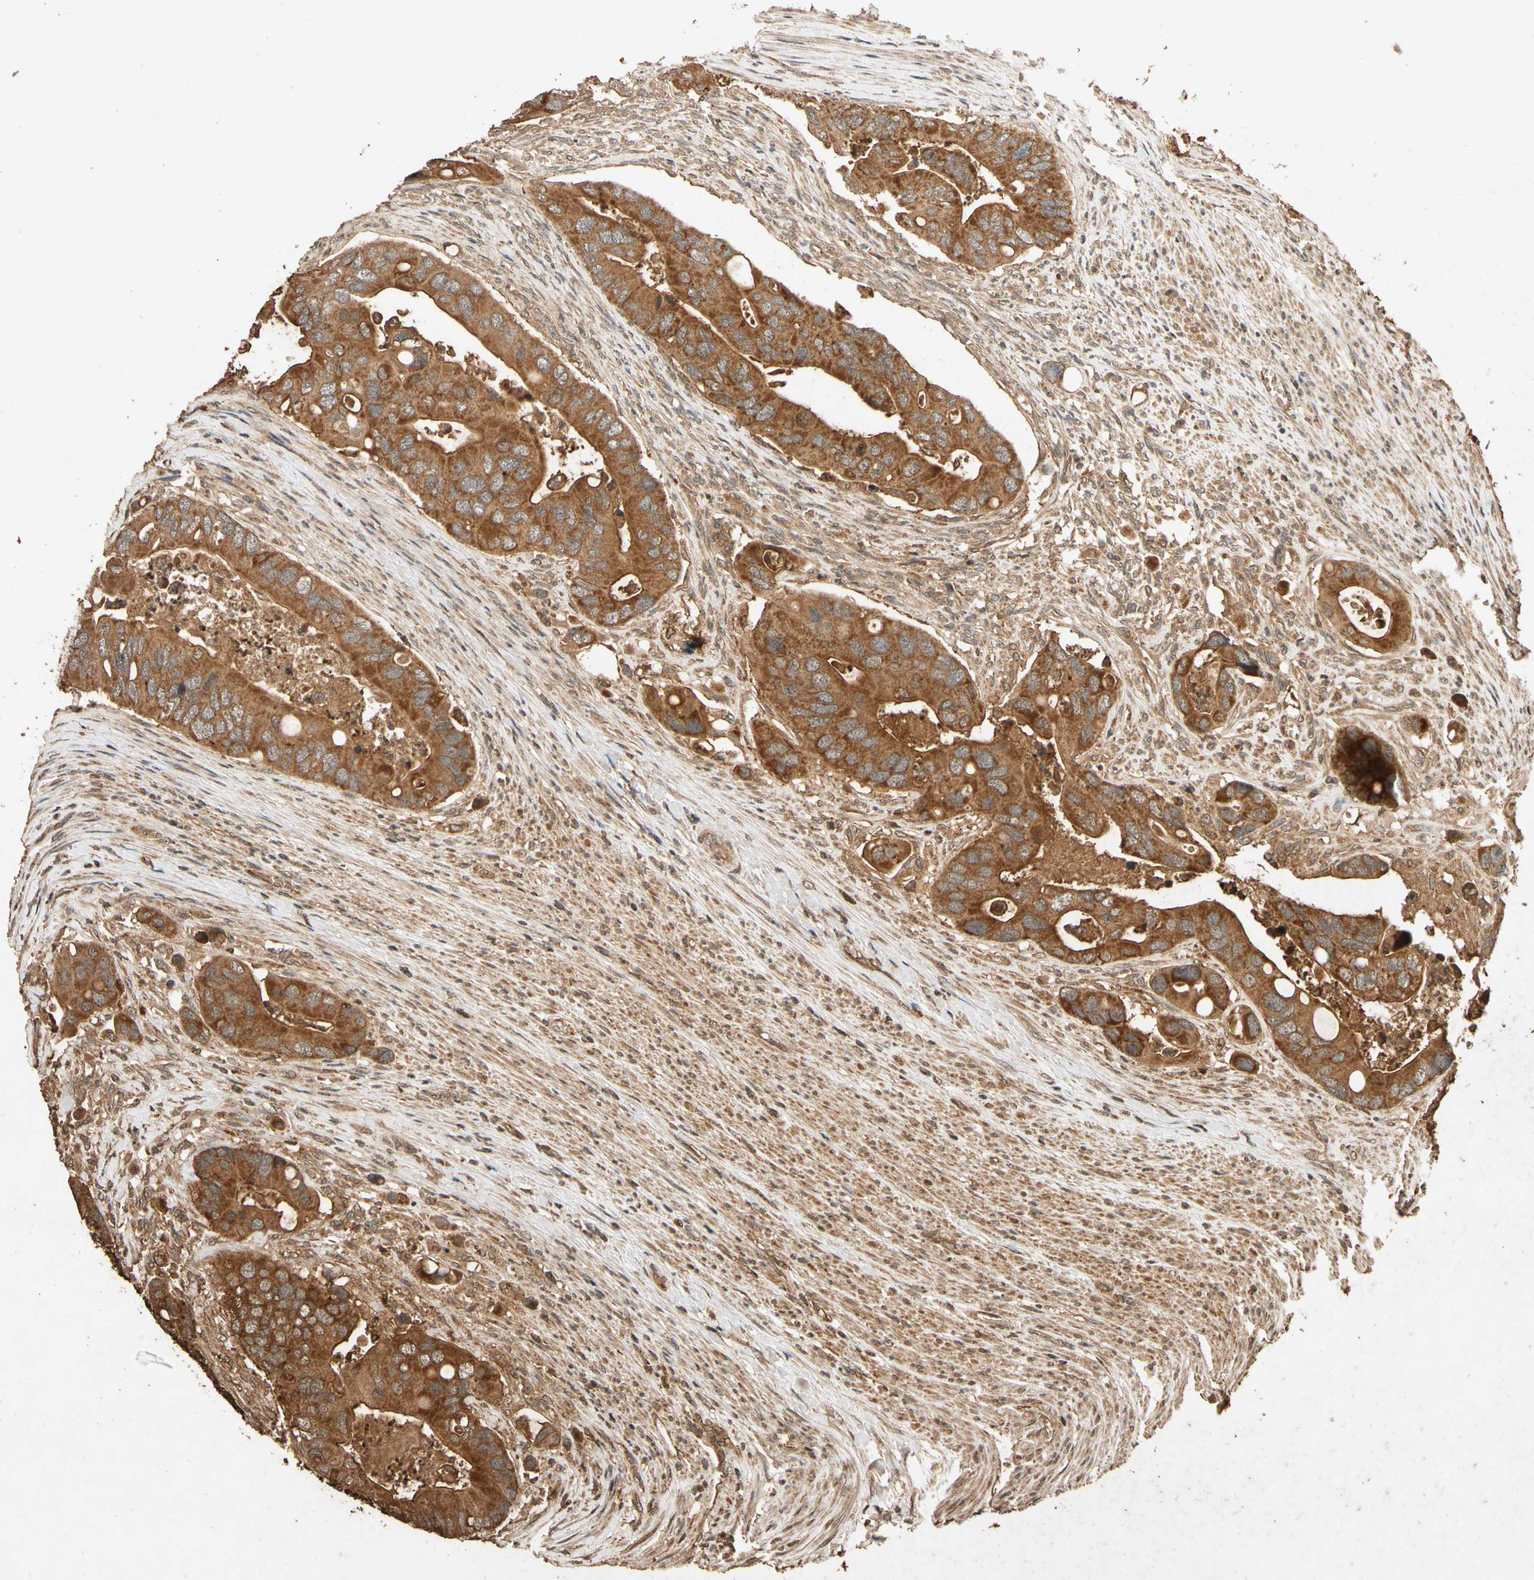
{"staining": {"intensity": "strong", "quantity": ">75%", "location": "cytoplasmic/membranous"}, "tissue": "colorectal cancer", "cell_type": "Tumor cells", "image_type": "cancer", "snomed": [{"axis": "morphology", "description": "Adenocarcinoma, NOS"}, {"axis": "topography", "description": "Rectum"}], "caption": "Protein expression analysis of human adenocarcinoma (colorectal) reveals strong cytoplasmic/membranous expression in approximately >75% of tumor cells. (Stains: DAB (3,3'-diaminobenzidine) in brown, nuclei in blue, Microscopy: brightfield microscopy at high magnification).", "gene": "TXN2", "patient": {"sex": "female", "age": 57}}